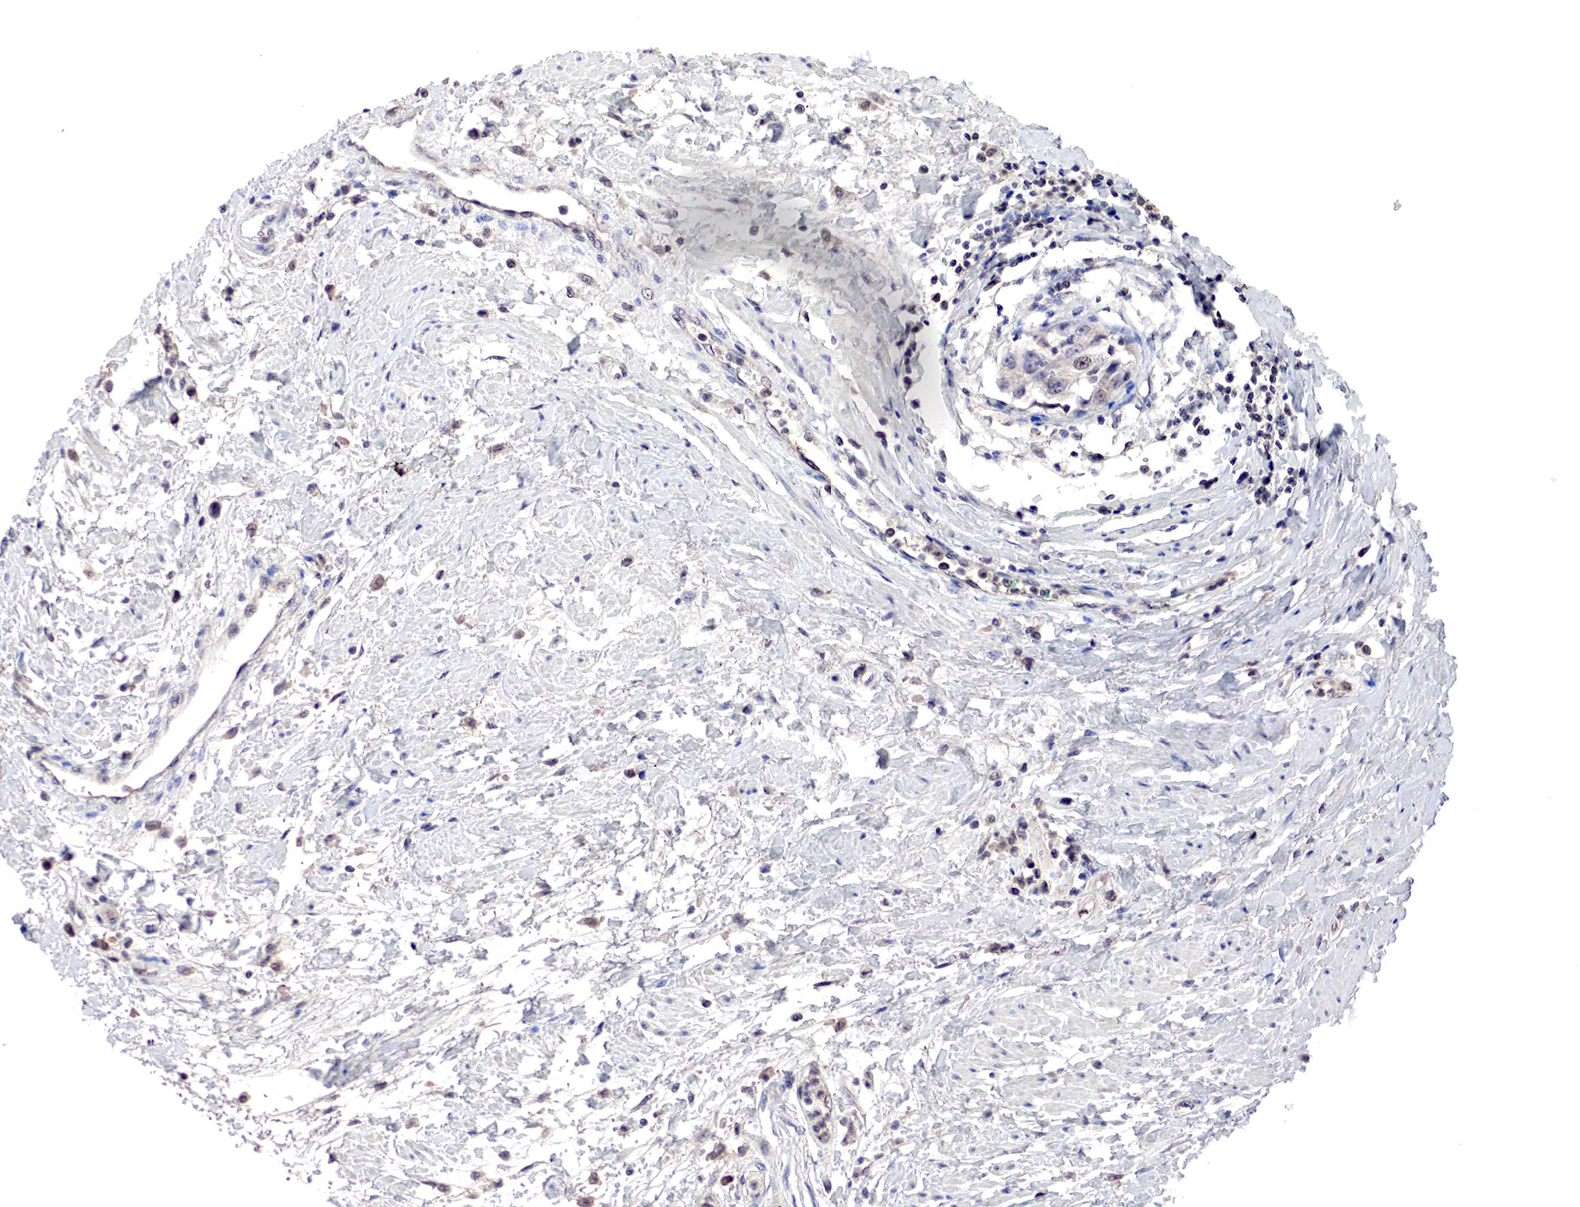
{"staining": {"intensity": "negative", "quantity": "none", "location": "none"}, "tissue": "cervical cancer", "cell_type": "Tumor cells", "image_type": "cancer", "snomed": [{"axis": "morphology", "description": "Squamous cell carcinoma, NOS"}, {"axis": "topography", "description": "Cervix"}], "caption": "This is an immunohistochemistry image of cervical cancer. There is no staining in tumor cells.", "gene": "DACH2", "patient": {"sex": "female", "age": 57}}